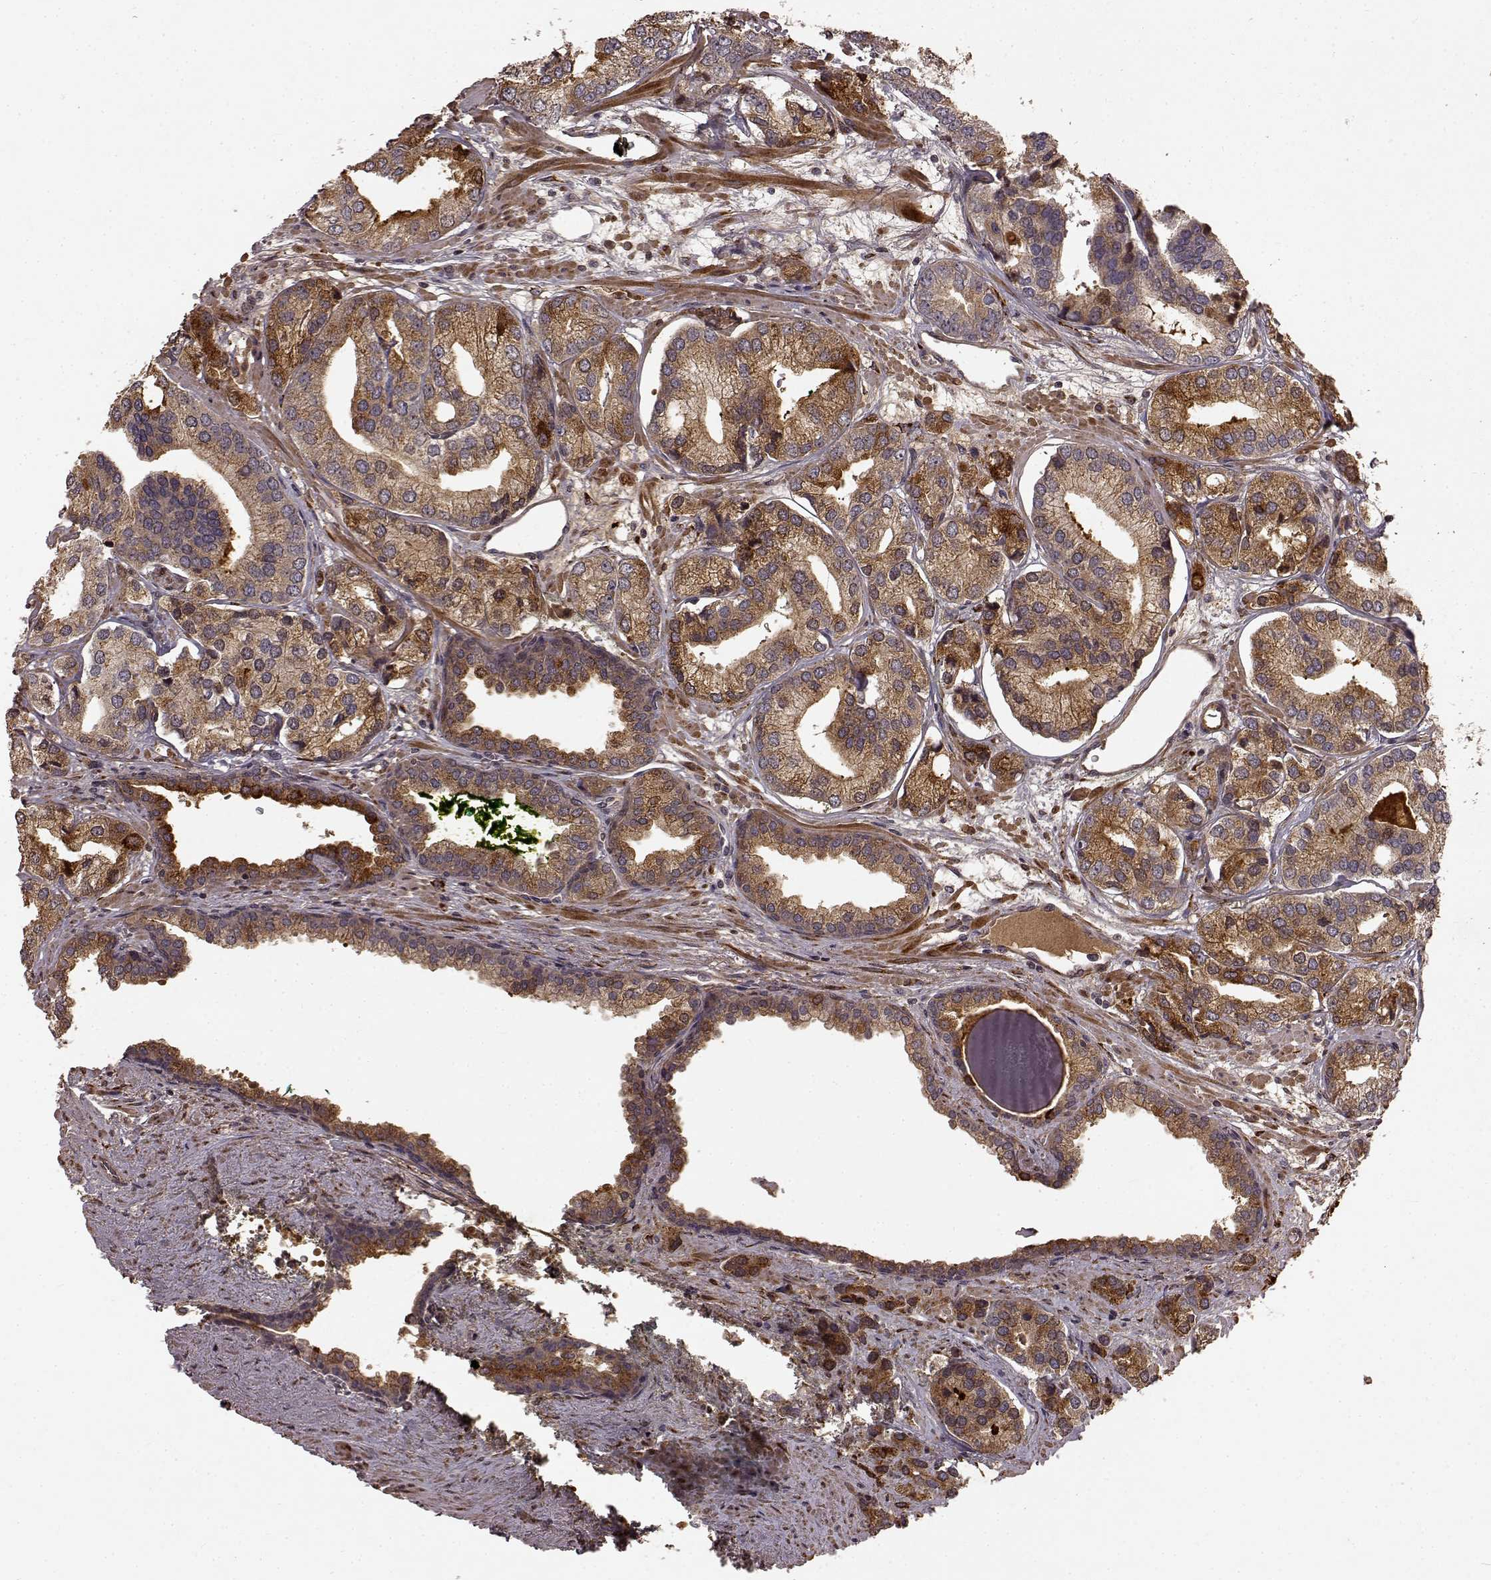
{"staining": {"intensity": "strong", "quantity": "25%-75%", "location": "cytoplasmic/membranous"}, "tissue": "prostate cancer", "cell_type": "Tumor cells", "image_type": "cancer", "snomed": [{"axis": "morphology", "description": "Adenocarcinoma, High grade"}, {"axis": "topography", "description": "Prostate"}], "caption": "This image reveals immunohistochemistry staining of human high-grade adenocarcinoma (prostate), with high strong cytoplasmic/membranous staining in approximately 25%-75% of tumor cells.", "gene": "FSTL1", "patient": {"sex": "male", "age": 58}}